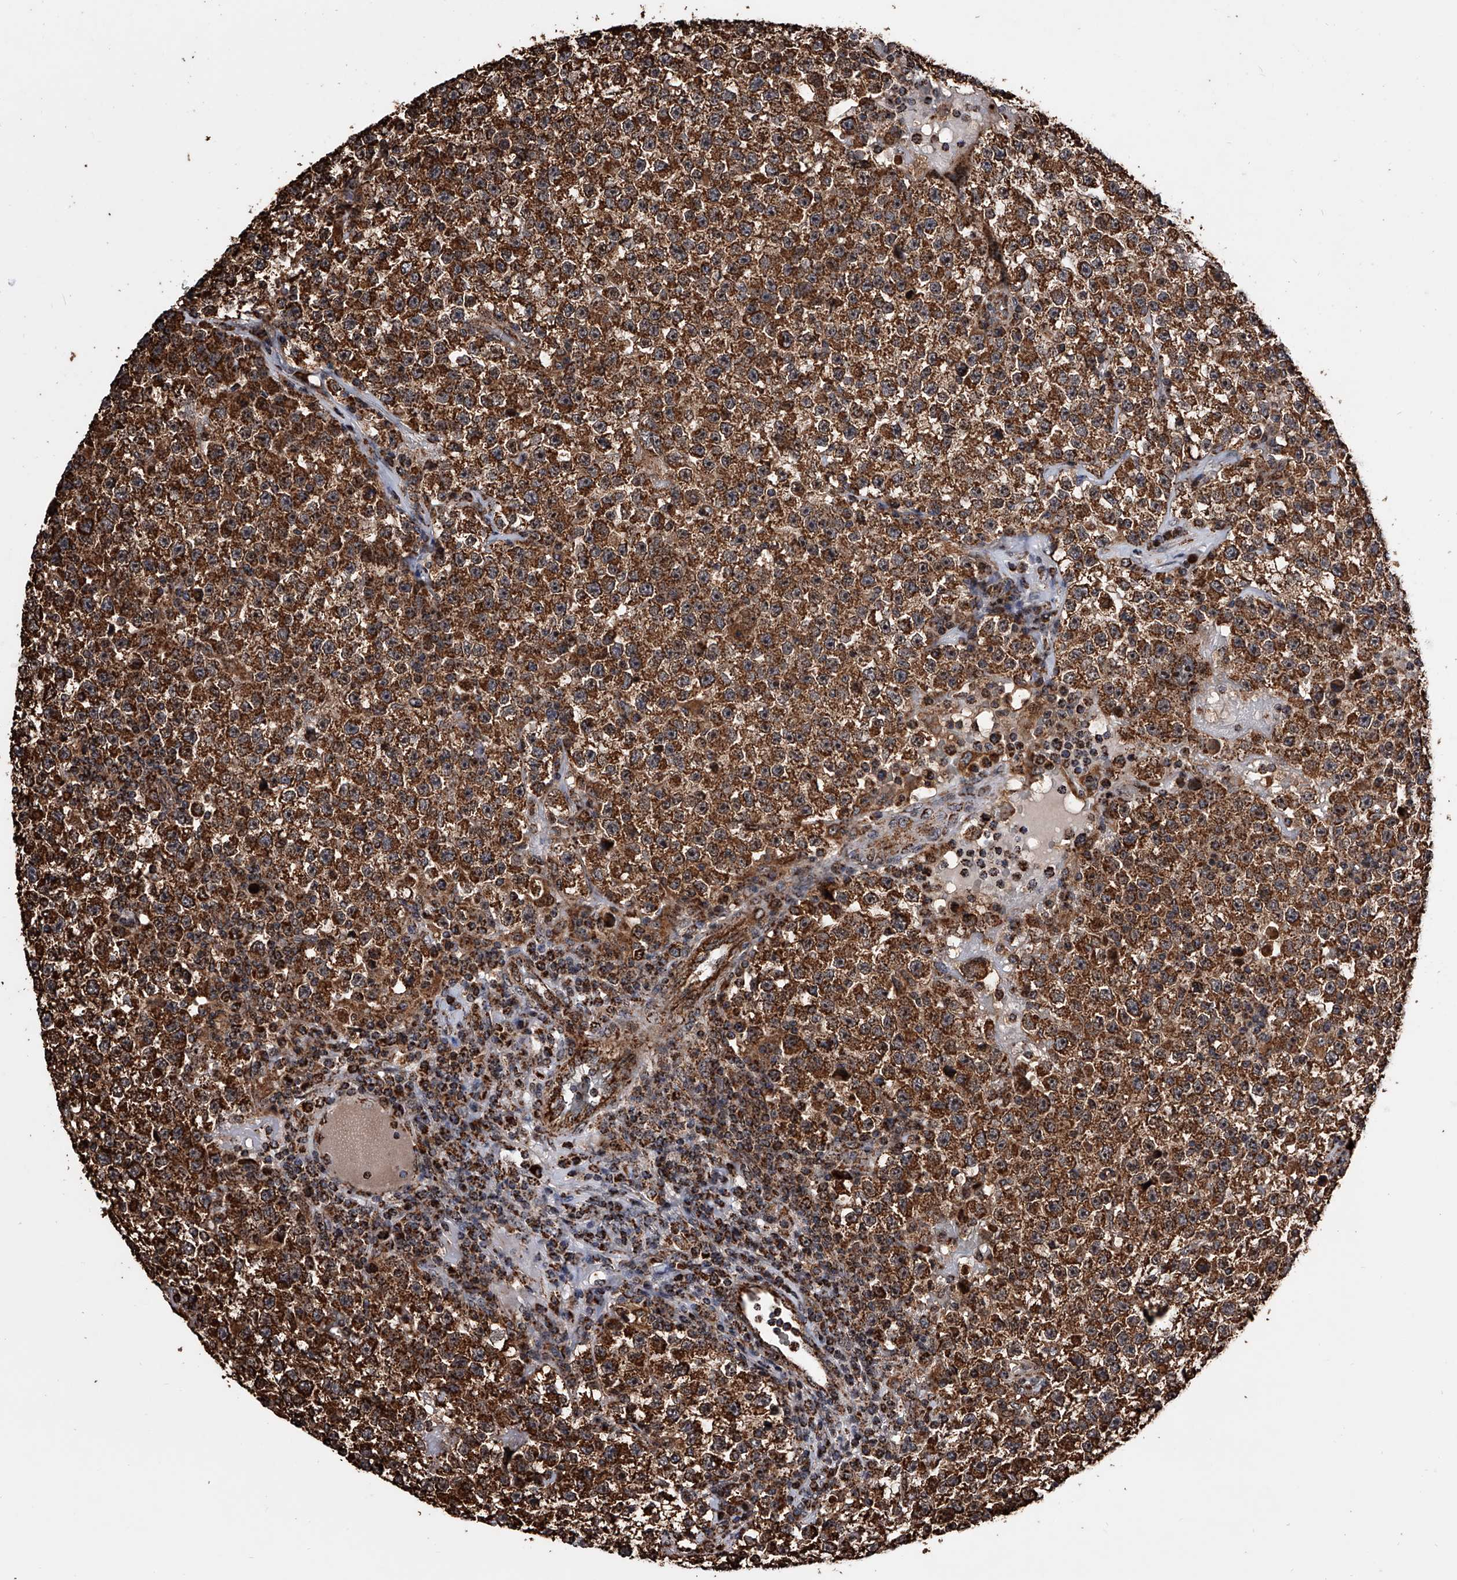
{"staining": {"intensity": "strong", "quantity": ">75%", "location": "cytoplasmic/membranous"}, "tissue": "testis cancer", "cell_type": "Tumor cells", "image_type": "cancer", "snomed": [{"axis": "morphology", "description": "Seminoma, NOS"}, {"axis": "topography", "description": "Testis"}], "caption": "Tumor cells exhibit high levels of strong cytoplasmic/membranous staining in about >75% of cells in seminoma (testis). (Stains: DAB (3,3'-diaminobenzidine) in brown, nuclei in blue, Microscopy: brightfield microscopy at high magnification).", "gene": "SMPDL3A", "patient": {"sex": "male", "age": 22}}